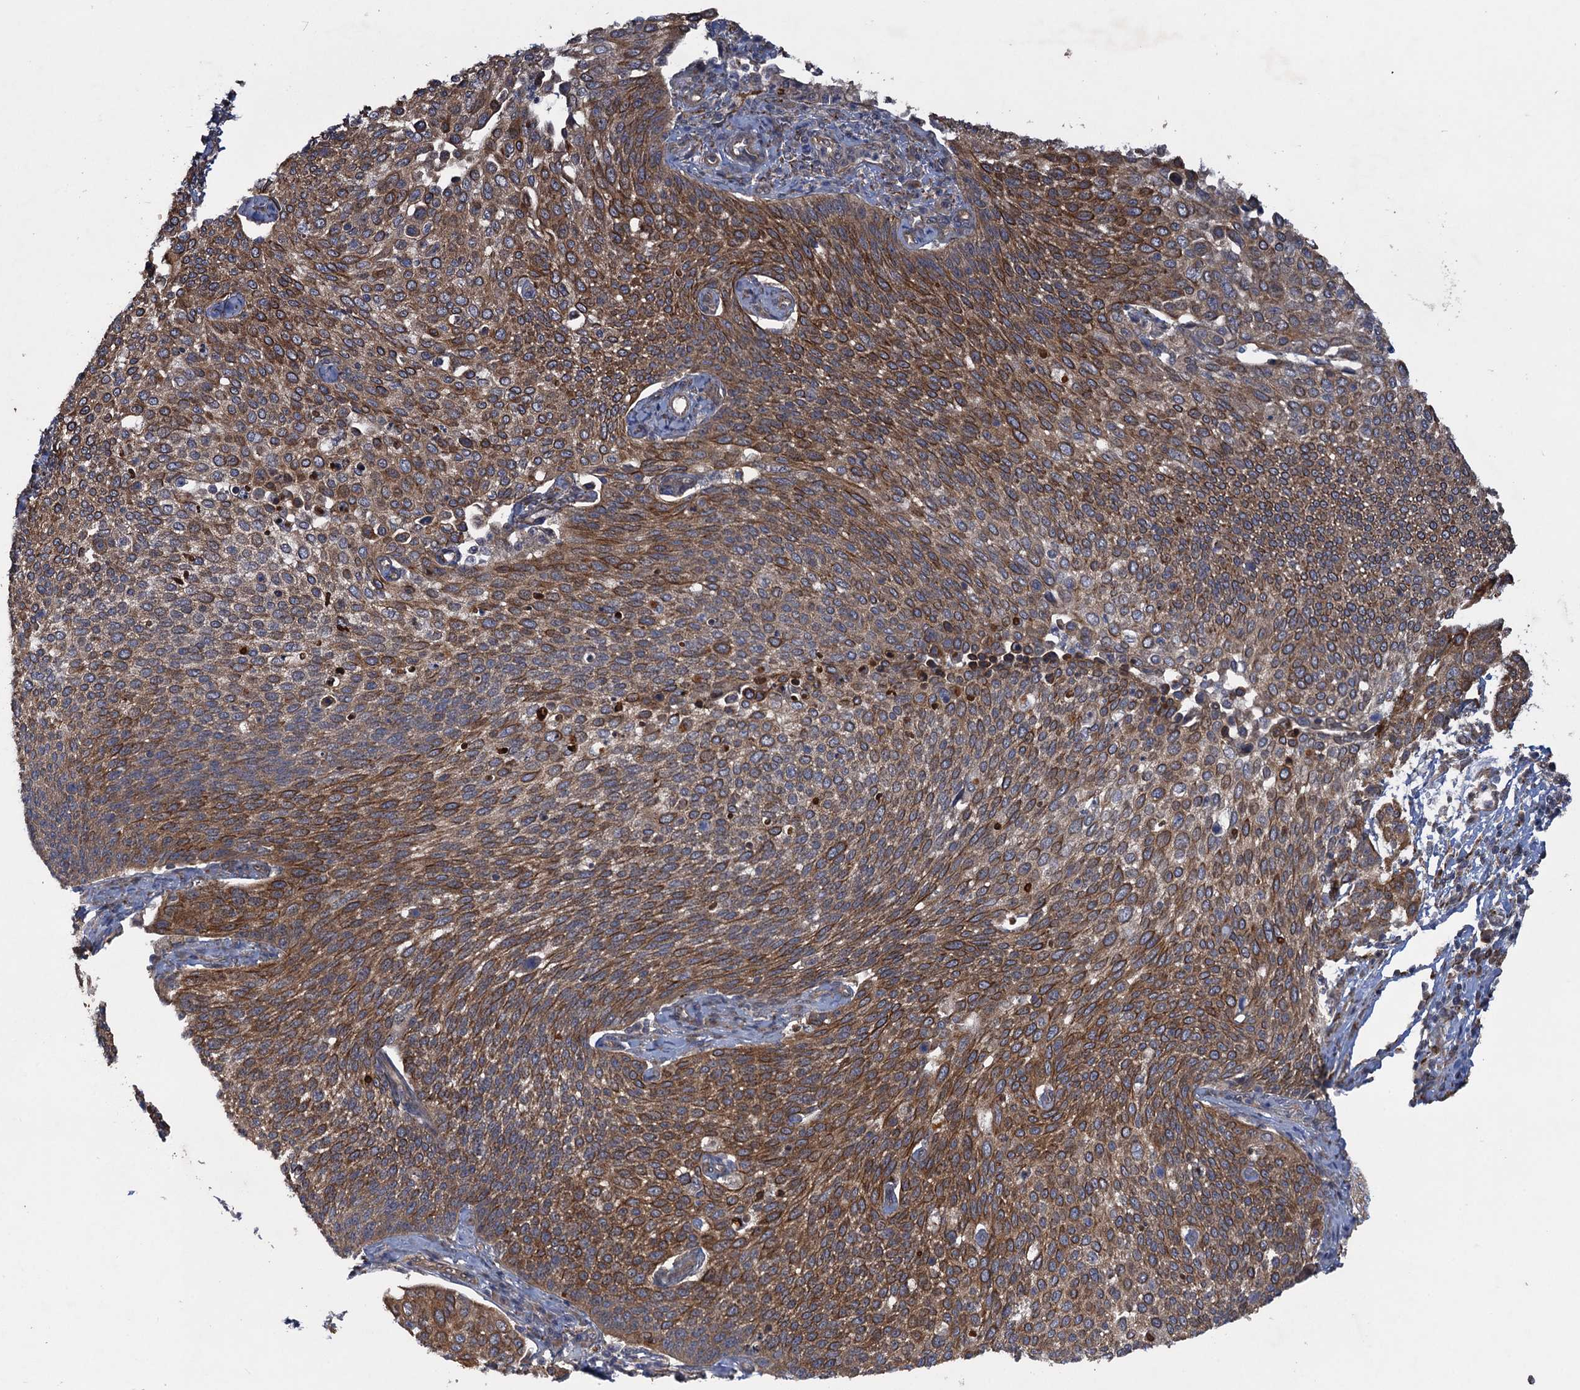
{"staining": {"intensity": "moderate", "quantity": ">75%", "location": "cytoplasmic/membranous"}, "tissue": "cervical cancer", "cell_type": "Tumor cells", "image_type": "cancer", "snomed": [{"axis": "morphology", "description": "Squamous cell carcinoma, NOS"}, {"axis": "topography", "description": "Cervix"}], "caption": "Brown immunohistochemical staining in human cervical squamous cell carcinoma reveals moderate cytoplasmic/membranous positivity in approximately >75% of tumor cells. (IHC, brightfield microscopy, high magnification).", "gene": "HAUS1", "patient": {"sex": "female", "age": 34}}